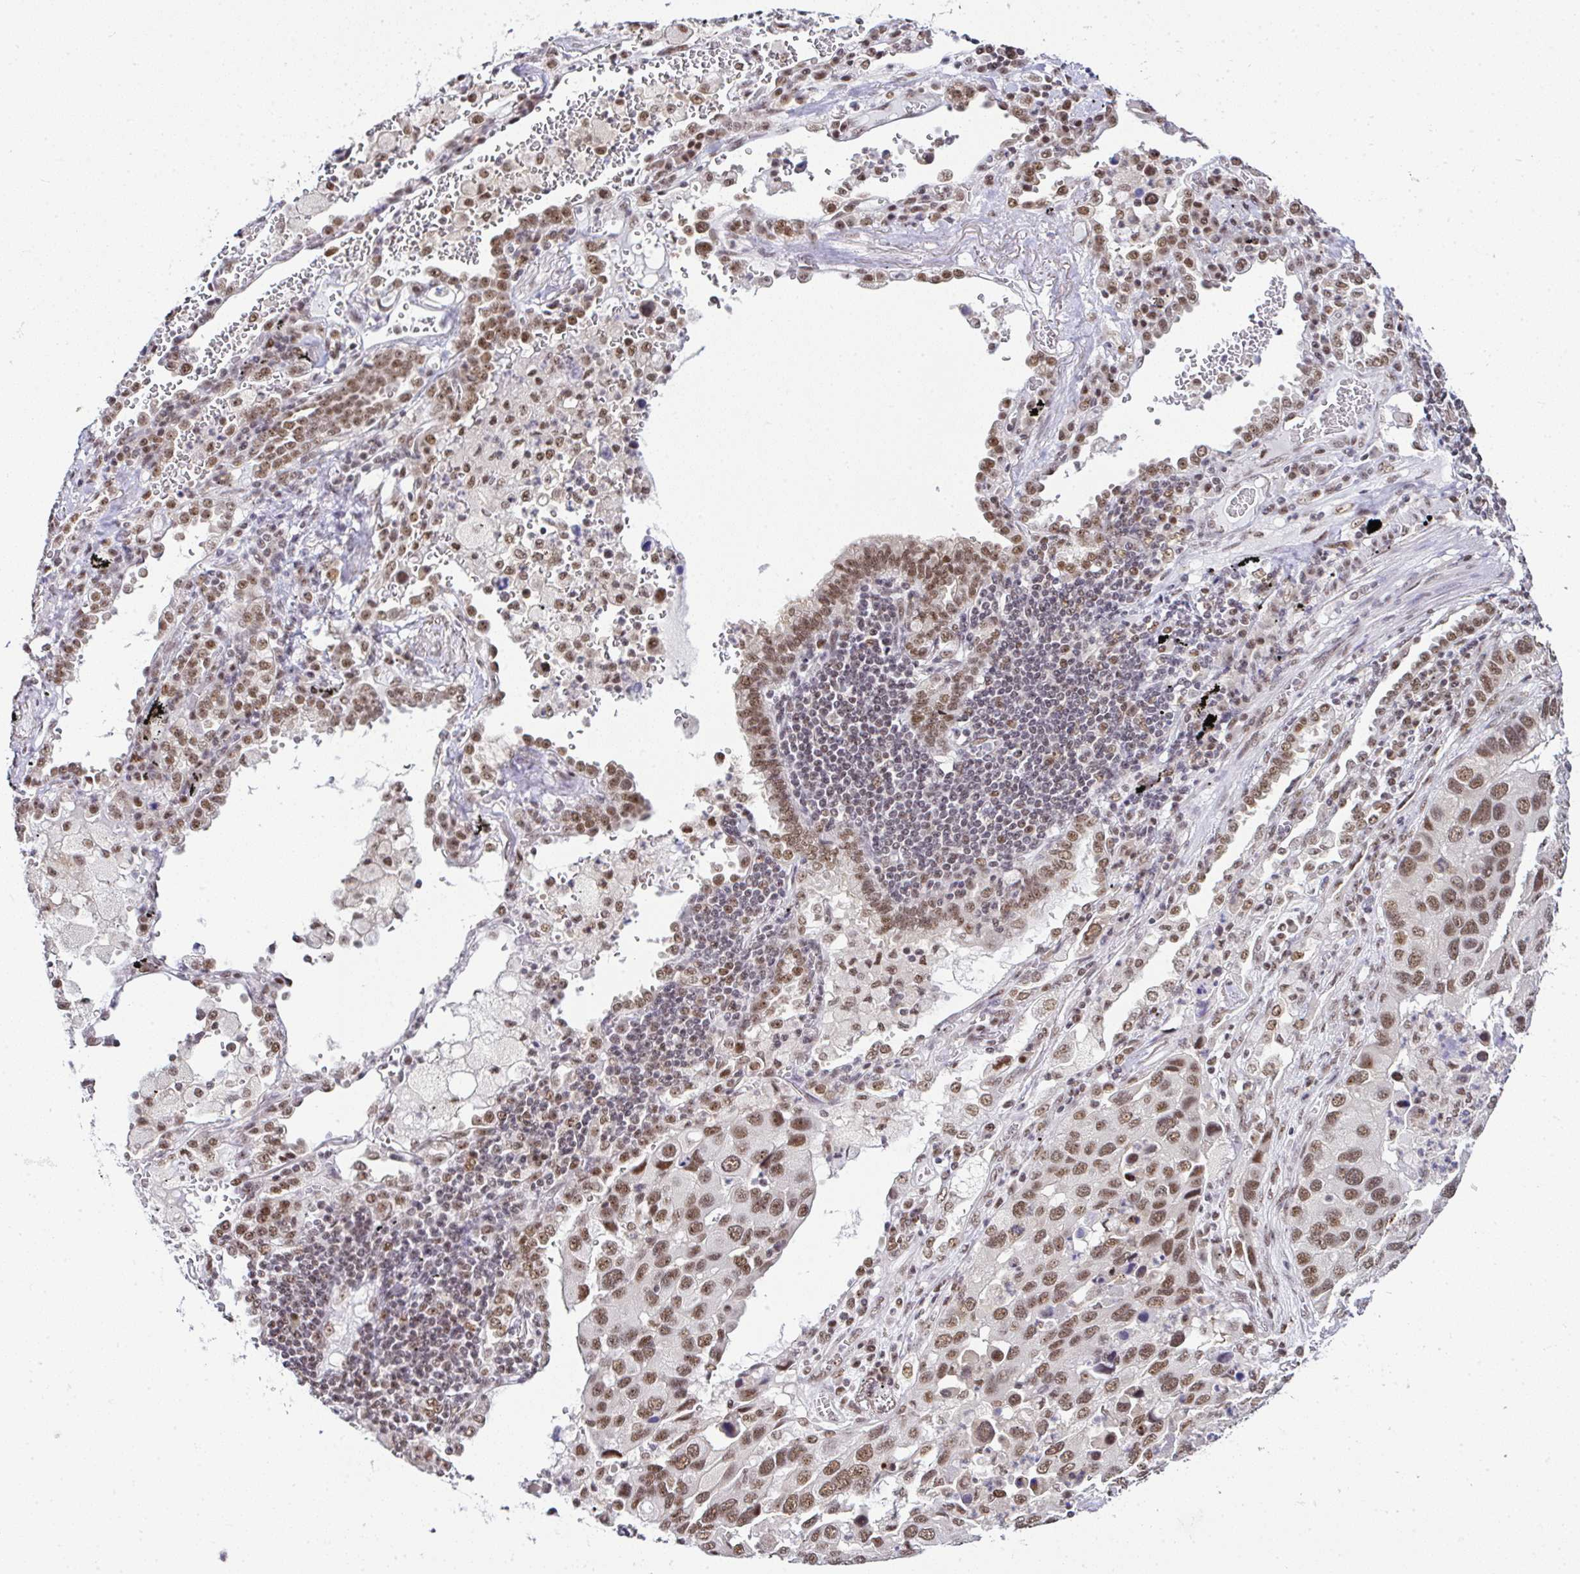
{"staining": {"intensity": "moderate", "quantity": ">75%", "location": "nuclear"}, "tissue": "lung cancer", "cell_type": "Tumor cells", "image_type": "cancer", "snomed": [{"axis": "morphology", "description": "Aneuploidy"}, {"axis": "morphology", "description": "Adenocarcinoma, NOS"}, {"axis": "topography", "description": "Lymph node"}, {"axis": "topography", "description": "Lung"}], "caption": "Lung cancer stained with immunohistochemistry (IHC) exhibits moderate nuclear positivity in about >75% of tumor cells. Nuclei are stained in blue.", "gene": "PTPN2", "patient": {"sex": "female", "age": 74}}